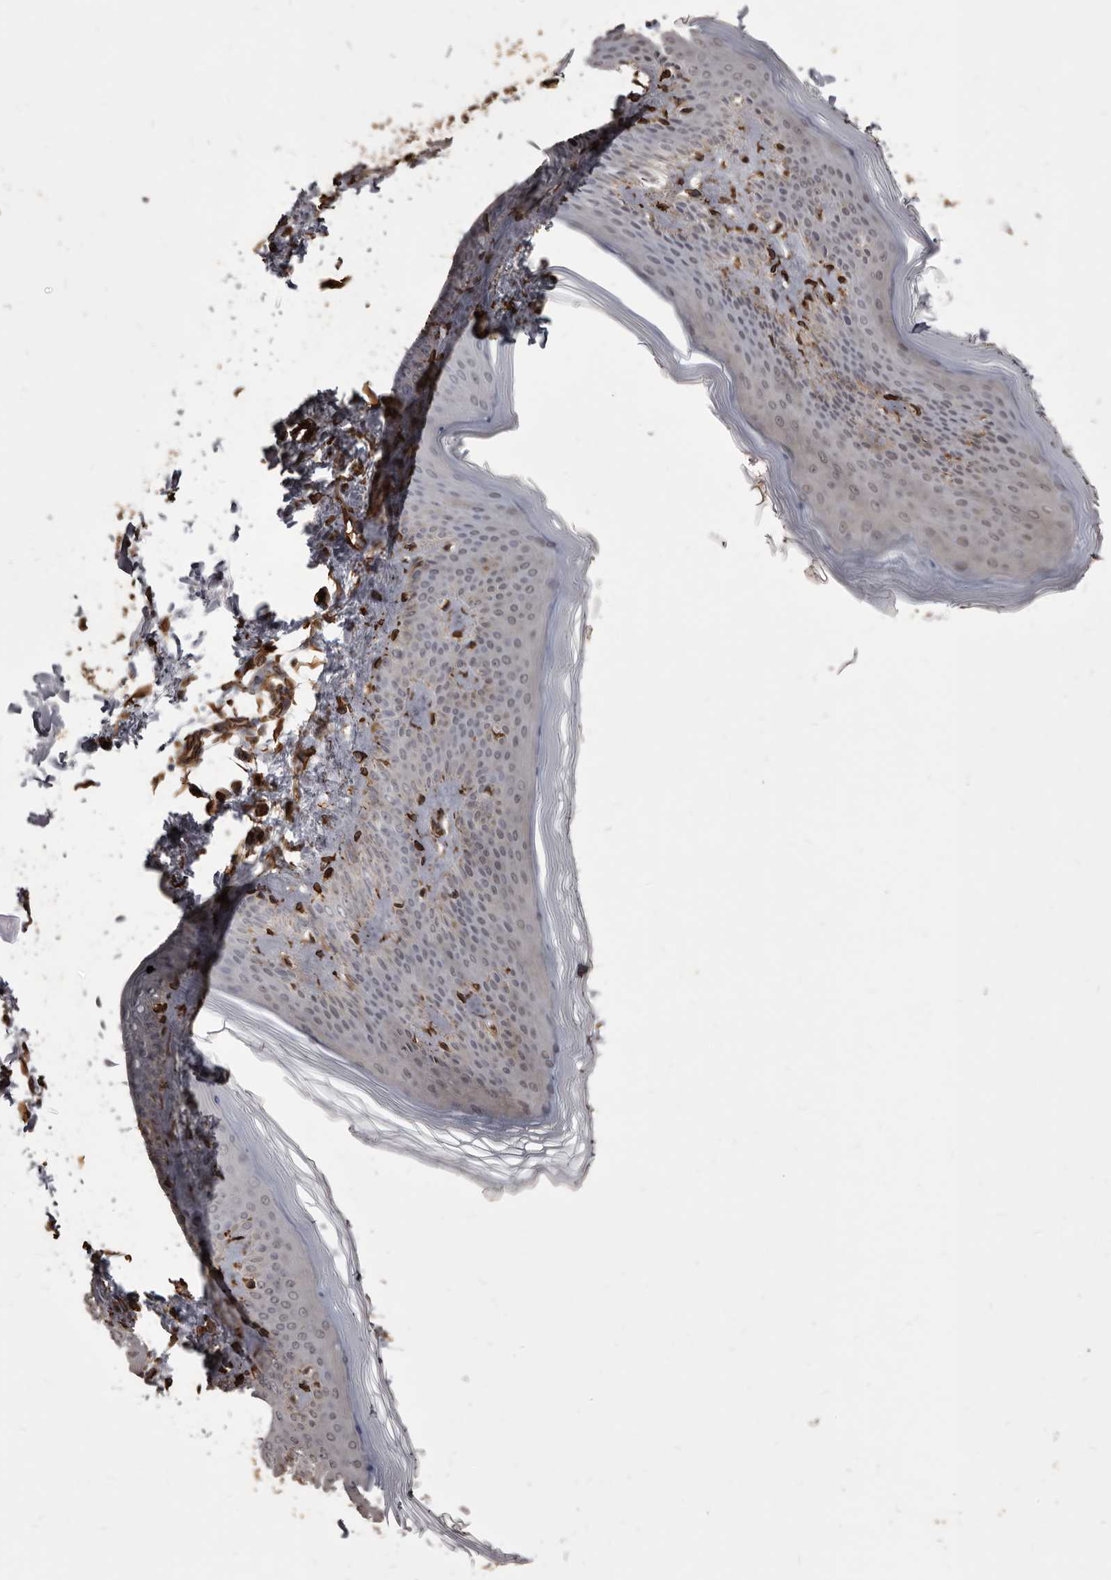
{"staining": {"intensity": "strong", "quantity": ">75%", "location": "cytoplasmic/membranous"}, "tissue": "skin", "cell_type": "Fibroblasts", "image_type": "normal", "snomed": [{"axis": "morphology", "description": "Normal tissue, NOS"}, {"axis": "topography", "description": "Skin"}], "caption": "A brown stain shows strong cytoplasmic/membranous expression of a protein in fibroblasts of benign human skin.", "gene": "MTURN", "patient": {"sex": "female", "age": 27}}